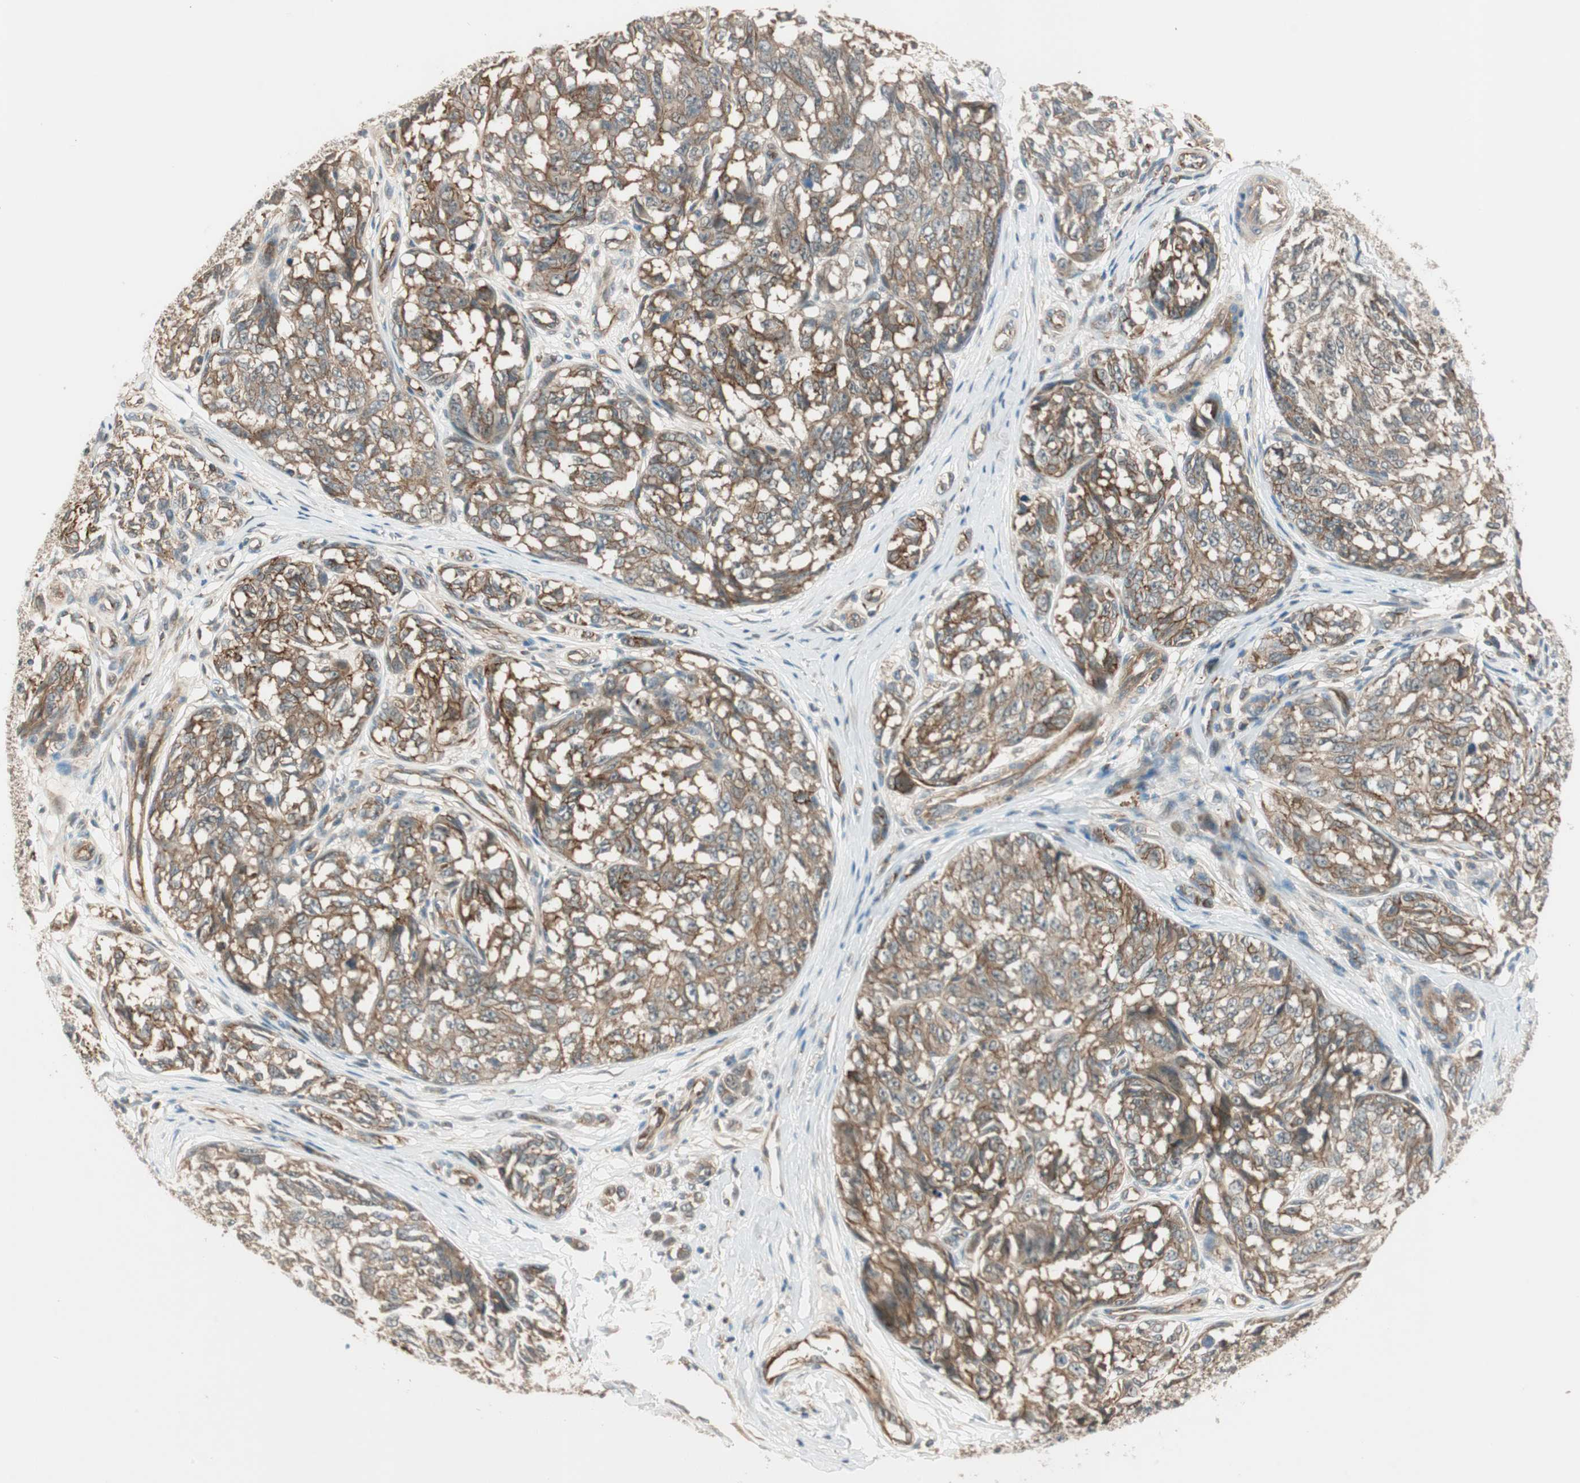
{"staining": {"intensity": "moderate", "quantity": ">75%", "location": "cytoplasmic/membranous"}, "tissue": "melanoma", "cell_type": "Tumor cells", "image_type": "cancer", "snomed": [{"axis": "morphology", "description": "Malignant melanoma, NOS"}, {"axis": "topography", "description": "Skin"}], "caption": "Protein expression analysis of melanoma shows moderate cytoplasmic/membranous expression in approximately >75% of tumor cells.", "gene": "PSMD8", "patient": {"sex": "female", "age": 64}}